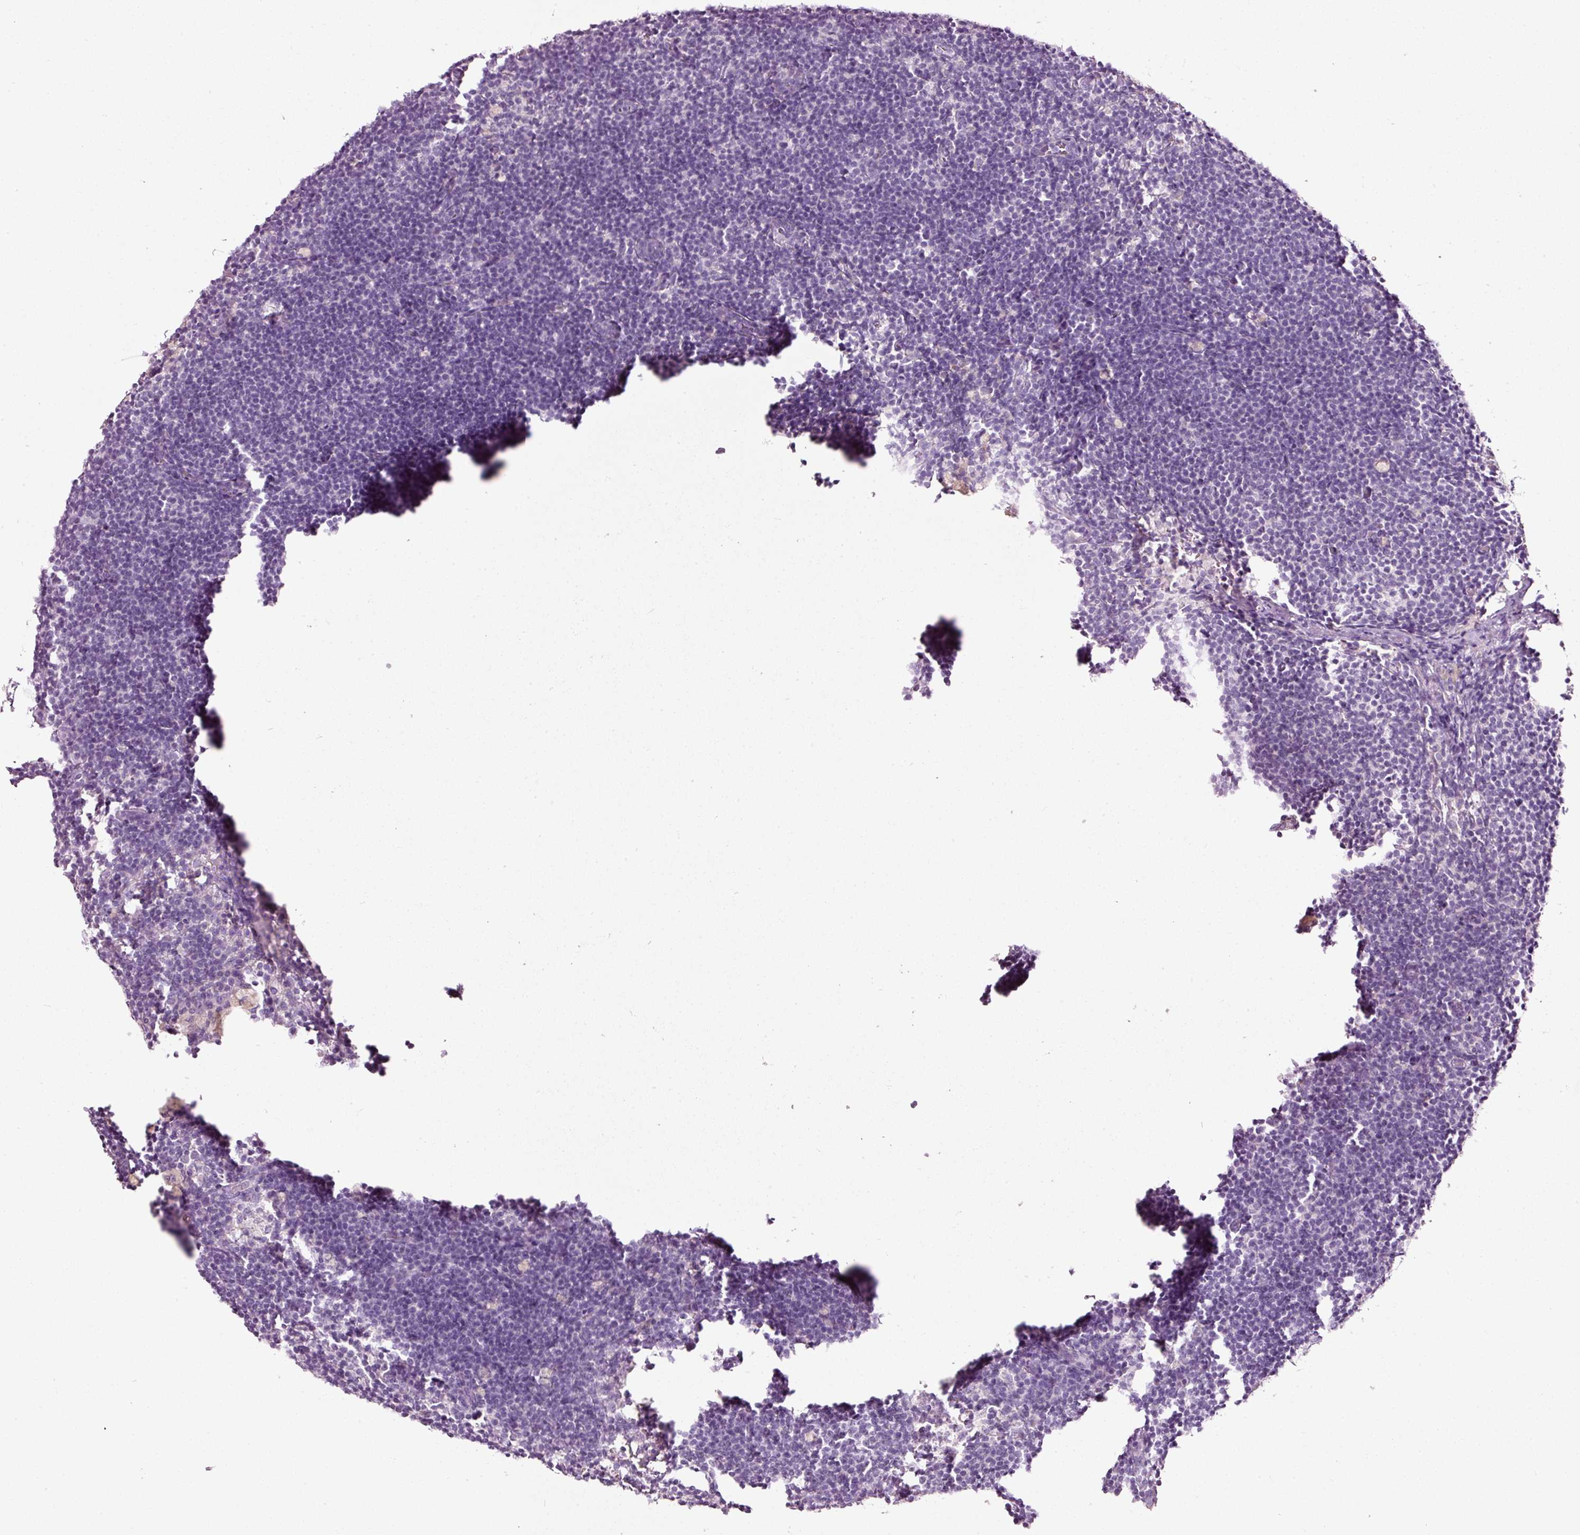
{"staining": {"intensity": "negative", "quantity": "none", "location": "none"}, "tissue": "lymph node", "cell_type": "Germinal center cells", "image_type": "normal", "snomed": [{"axis": "morphology", "description": "Normal tissue, NOS"}, {"axis": "topography", "description": "Lymph node"}], "caption": "Photomicrograph shows no significant protein staining in germinal center cells of benign lymph node. (Brightfield microscopy of DAB IHC at high magnification).", "gene": "PDXDC1", "patient": {"sex": "male", "age": 49}}